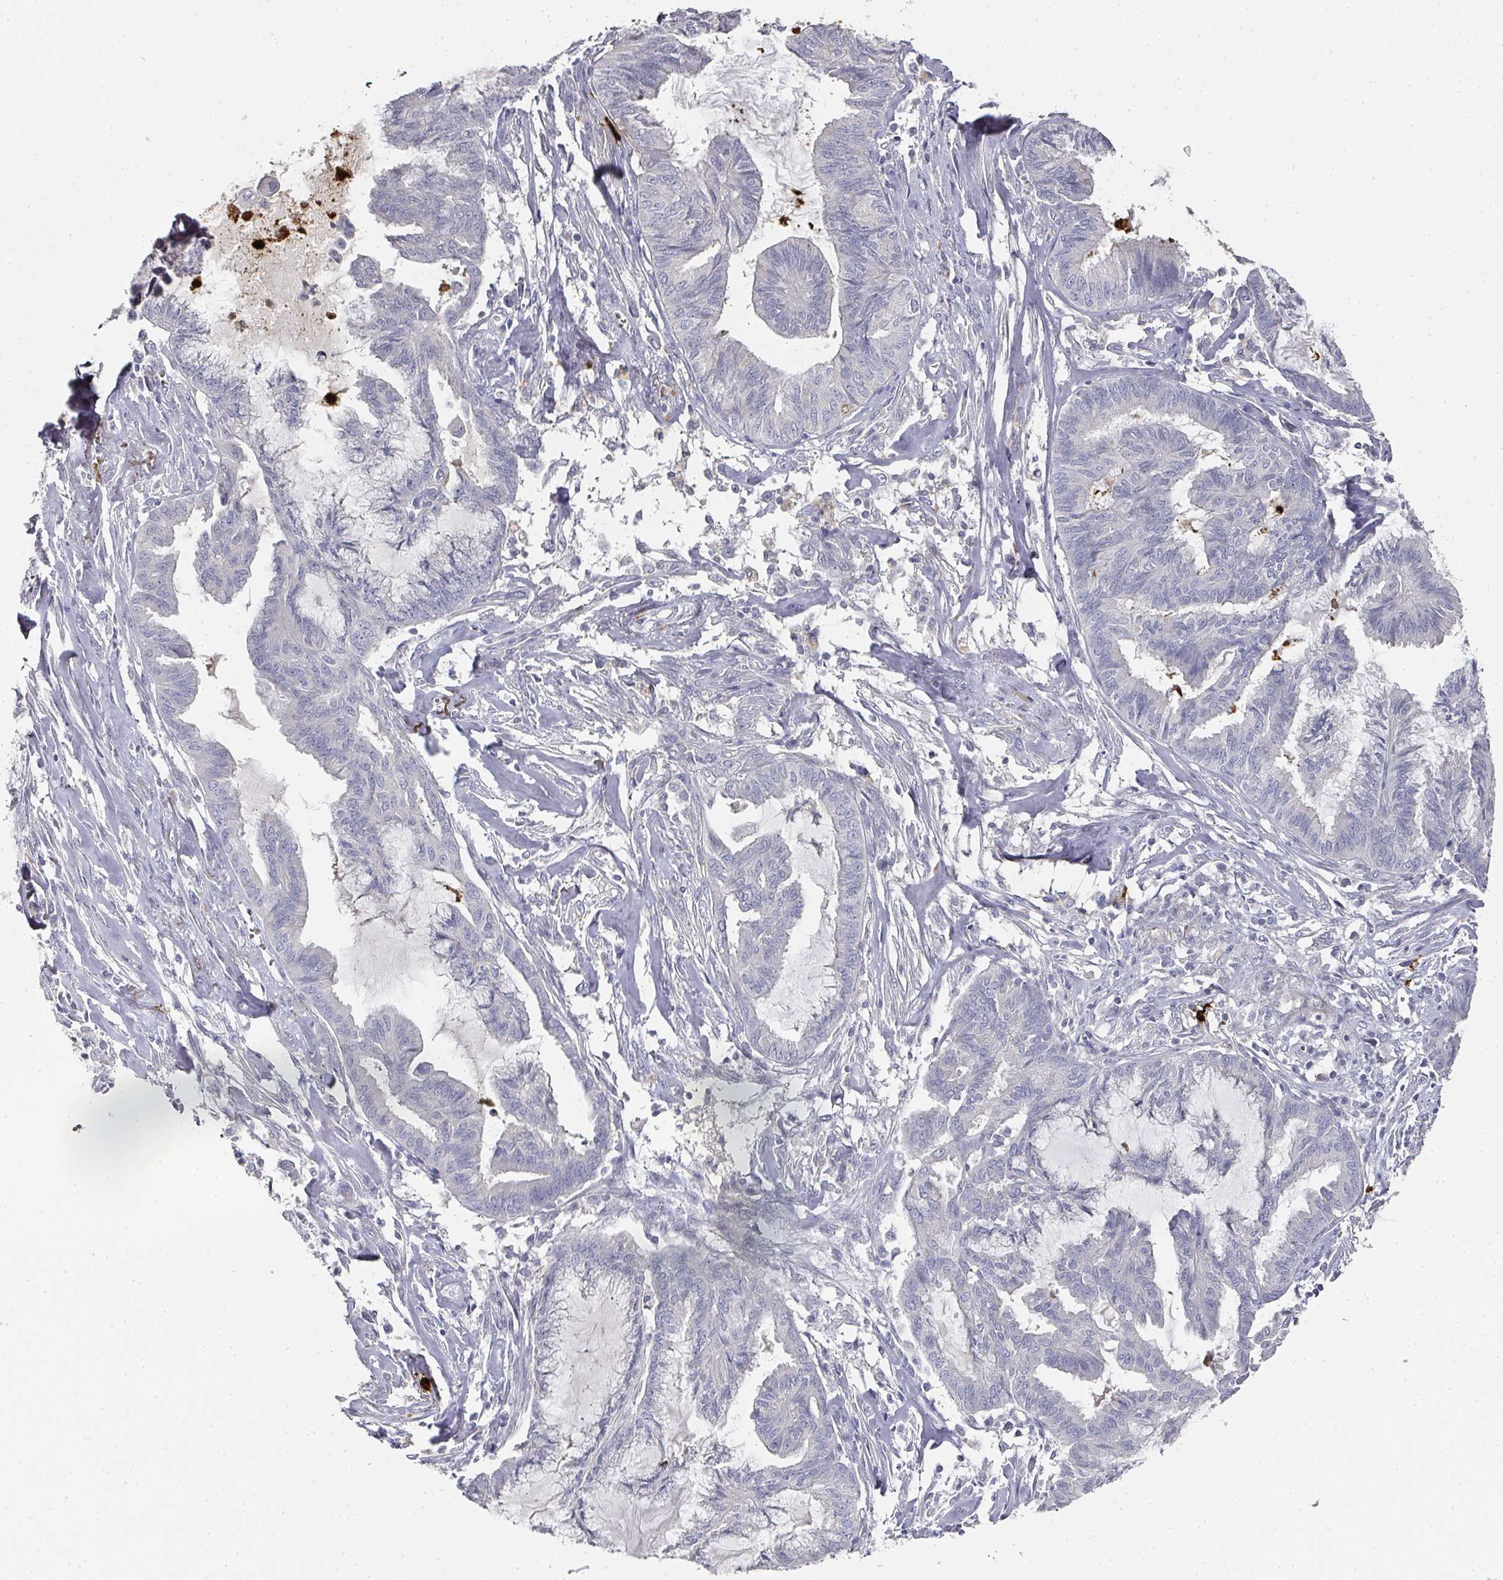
{"staining": {"intensity": "negative", "quantity": "none", "location": "none"}, "tissue": "endometrial cancer", "cell_type": "Tumor cells", "image_type": "cancer", "snomed": [{"axis": "morphology", "description": "Adenocarcinoma, NOS"}, {"axis": "topography", "description": "Endometrium"}], "caption": "Tumor cells show no significant protein staining in adenocarcinoma (endometrial).", "gene": "CAMP", "patient": {"sex": "female", "age": 86}}